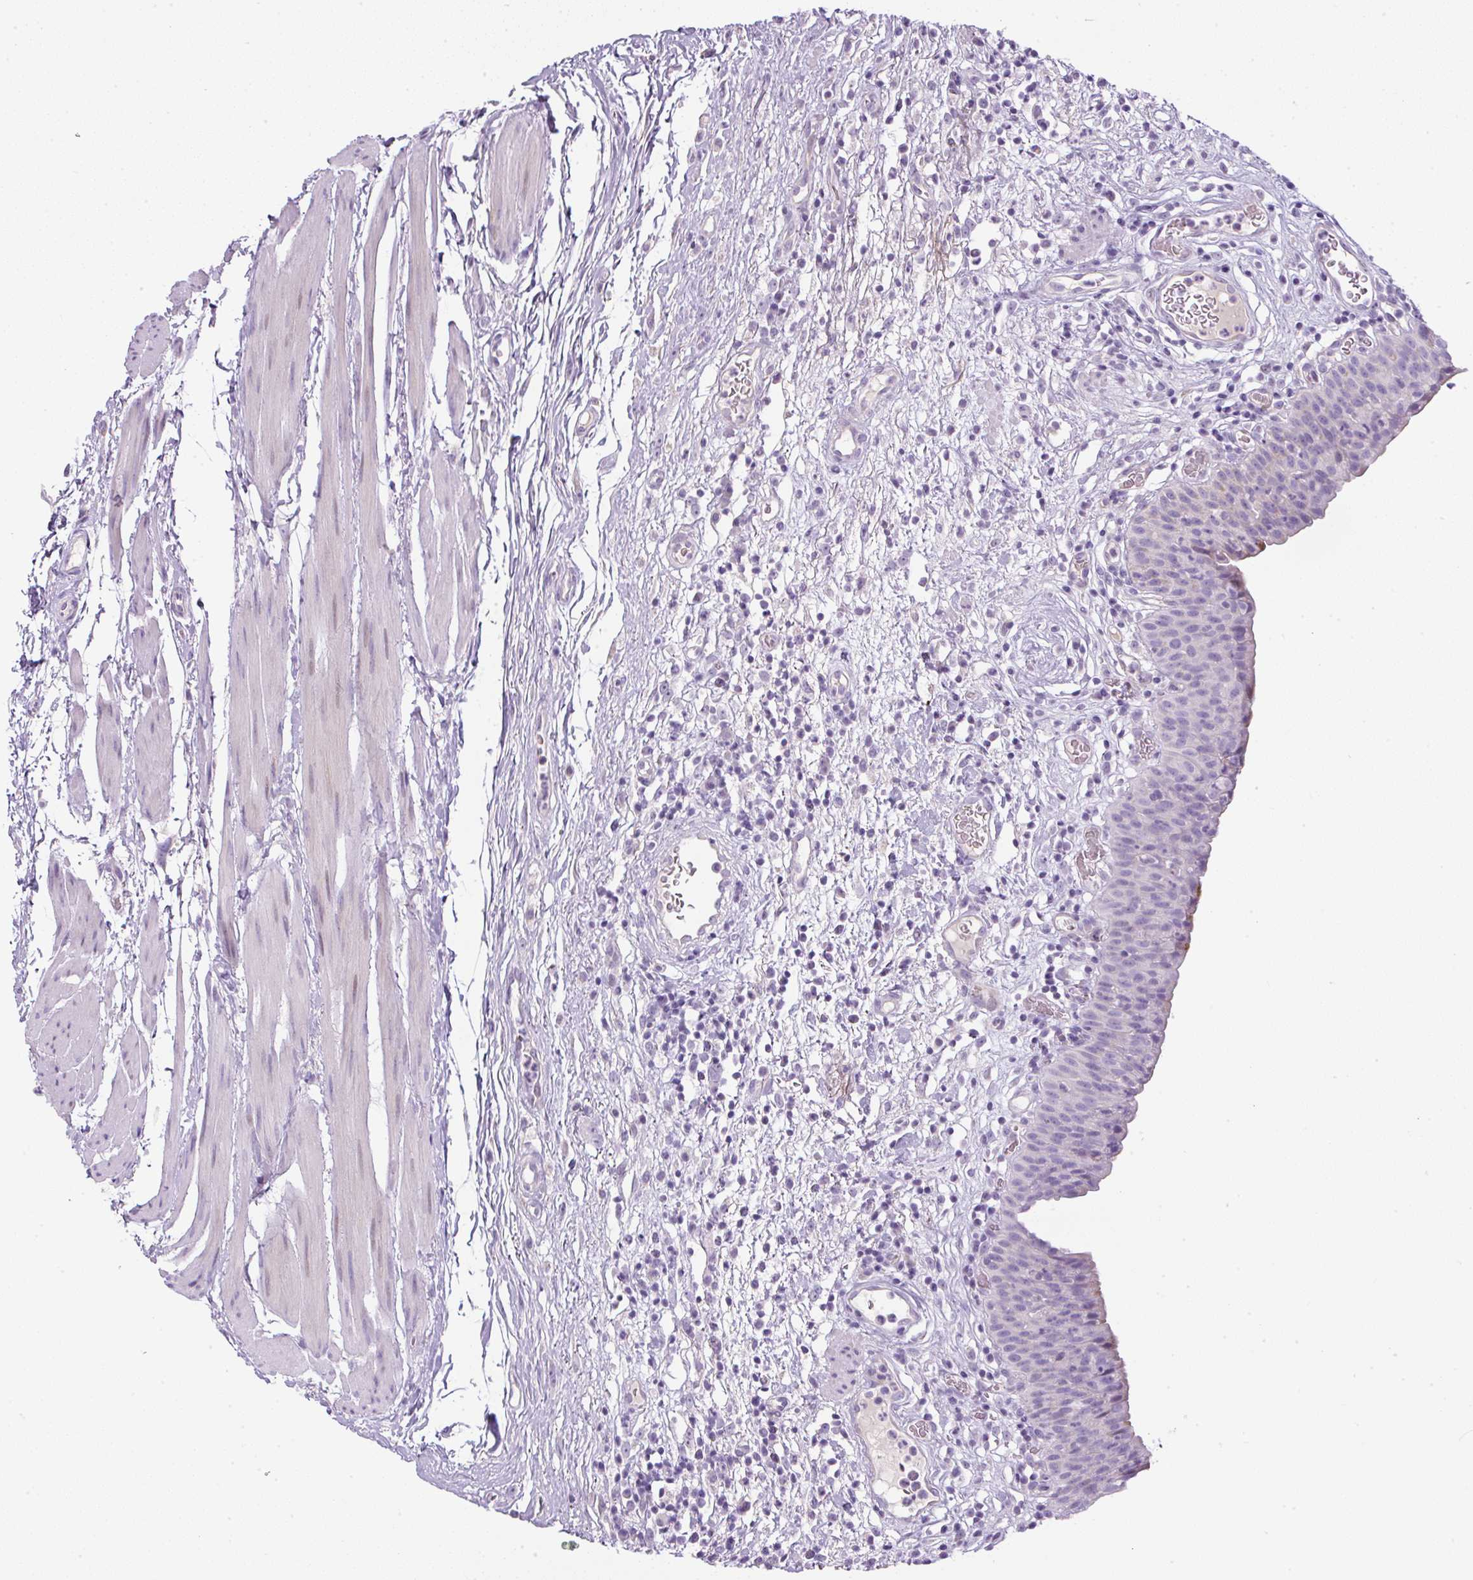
{"staining": {"intensity": "negative", "quantity": "none", "location": "none"}, "tissue": "urinary bladder", "cell_type": "Urothelial cells", "image_type": "normal", "snomed": [{"axis": "morphology", "description": "Normal tissue, NOS"}, {"axis": "morphology", "description": "Inflammation, NOS"}, {"axis": "topography", "description": "Urinary bladder"}], "caption": "IHC image of unremarkable human urinary bladder stained for a protein (brown), which reveals no expression in urothelial cells.", "gene": "FGFBP3", "patient": {"sex": "male", "age": 57}}